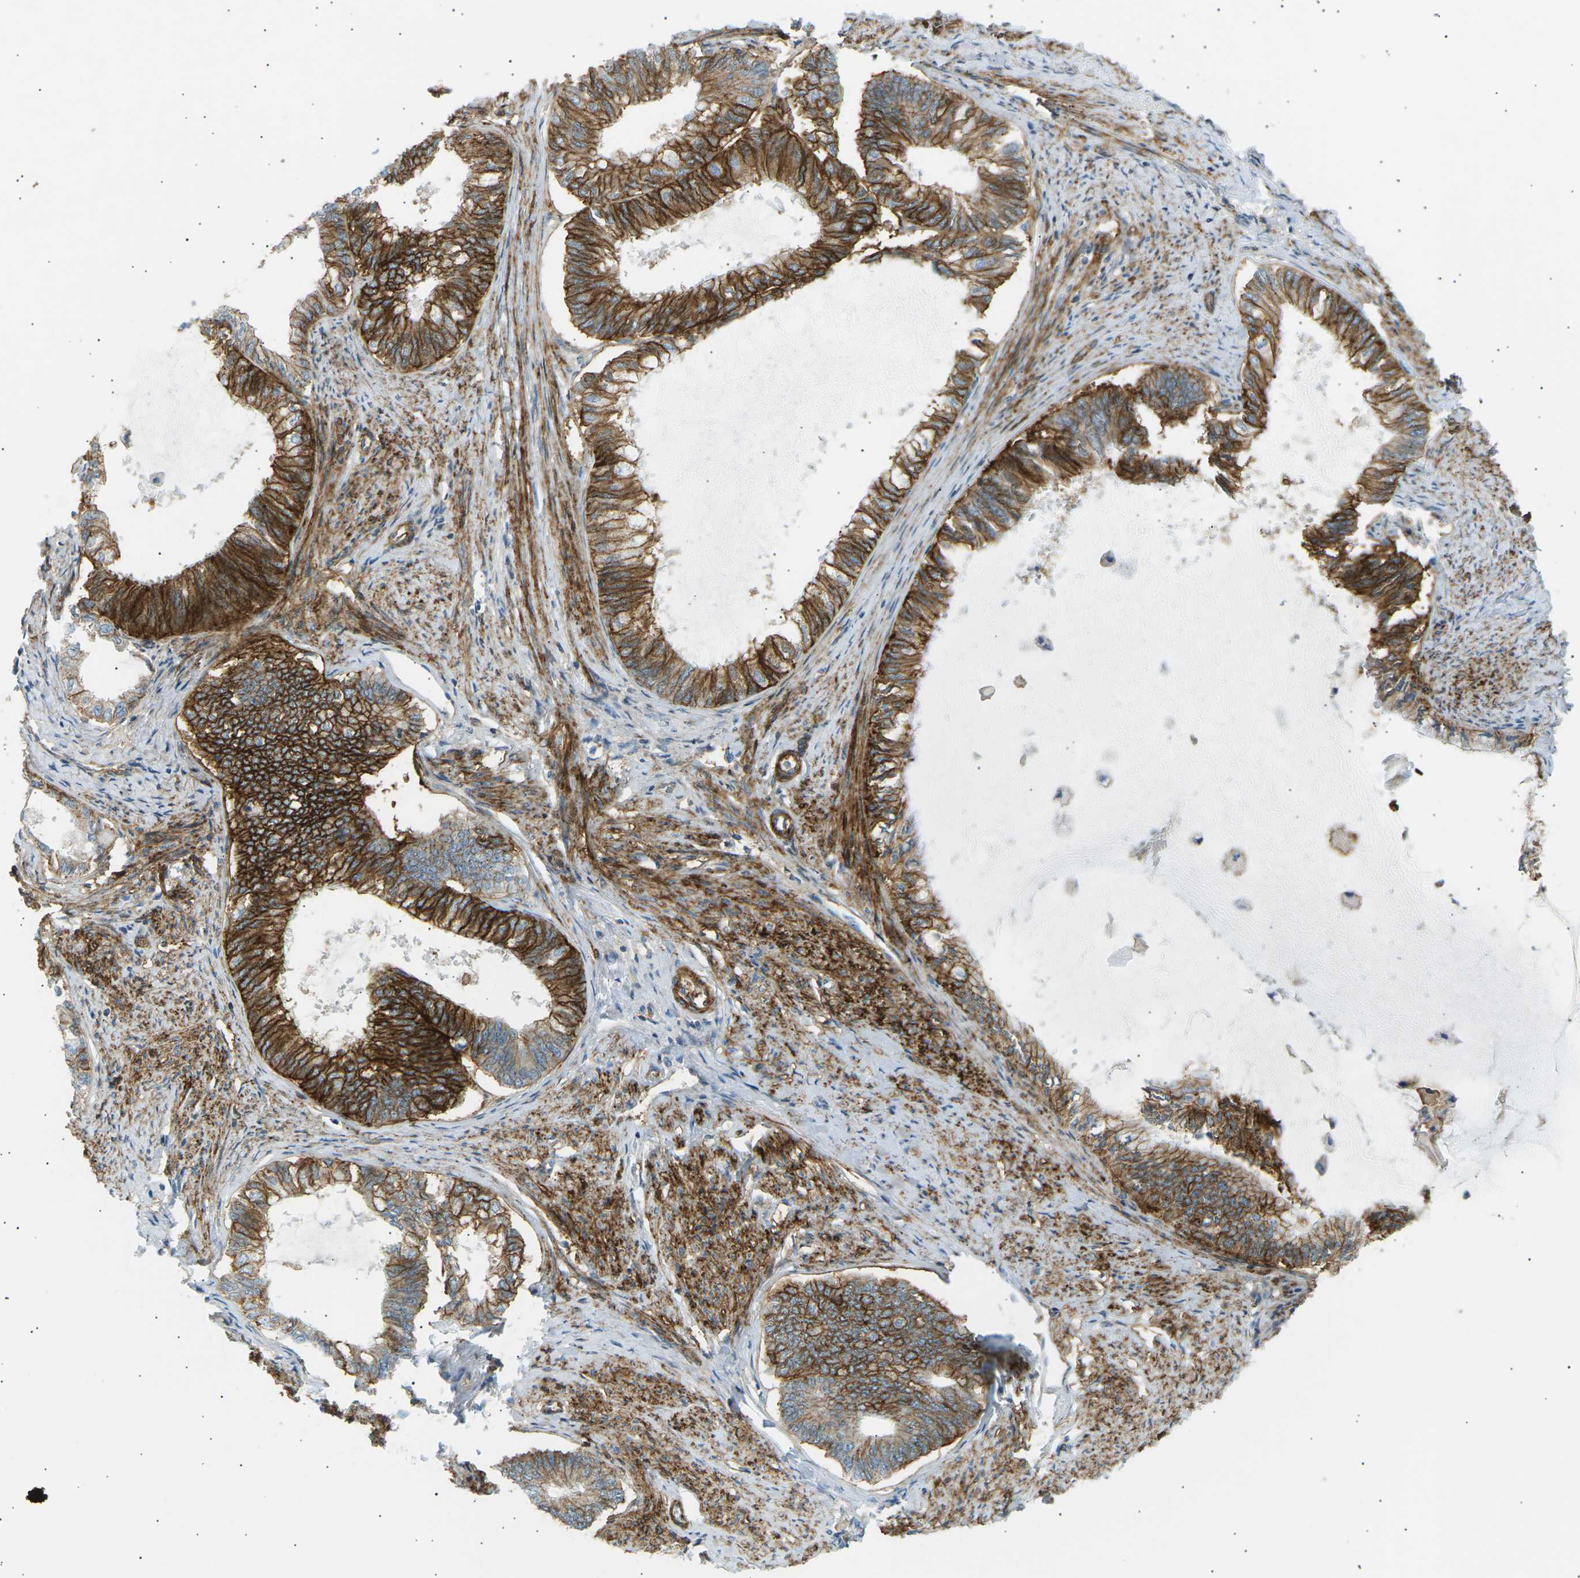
{"staining": {"intensity": "strong", "quantity": ">75%", "location": "cytoplasmic/membranous"}, "tissue": "endometrial cancer", "cell_type": "Tumor cells", "image_type": "cancer", "snomed": [{"axis": "morphology", "description": "Adenocarcinoma, NOS"}, {"axis": "topography", "description": "Endometrium"}], "caption": "DAB (3,3'-diaminobenzidine) immunohistochemical staining of endometrial cancer exhibits strong cytoplasmic/membranous protein staining in about >75% of tumor cells.", "gene": "ATP2B4", "patient": {"sex": "female", "age": 86}}